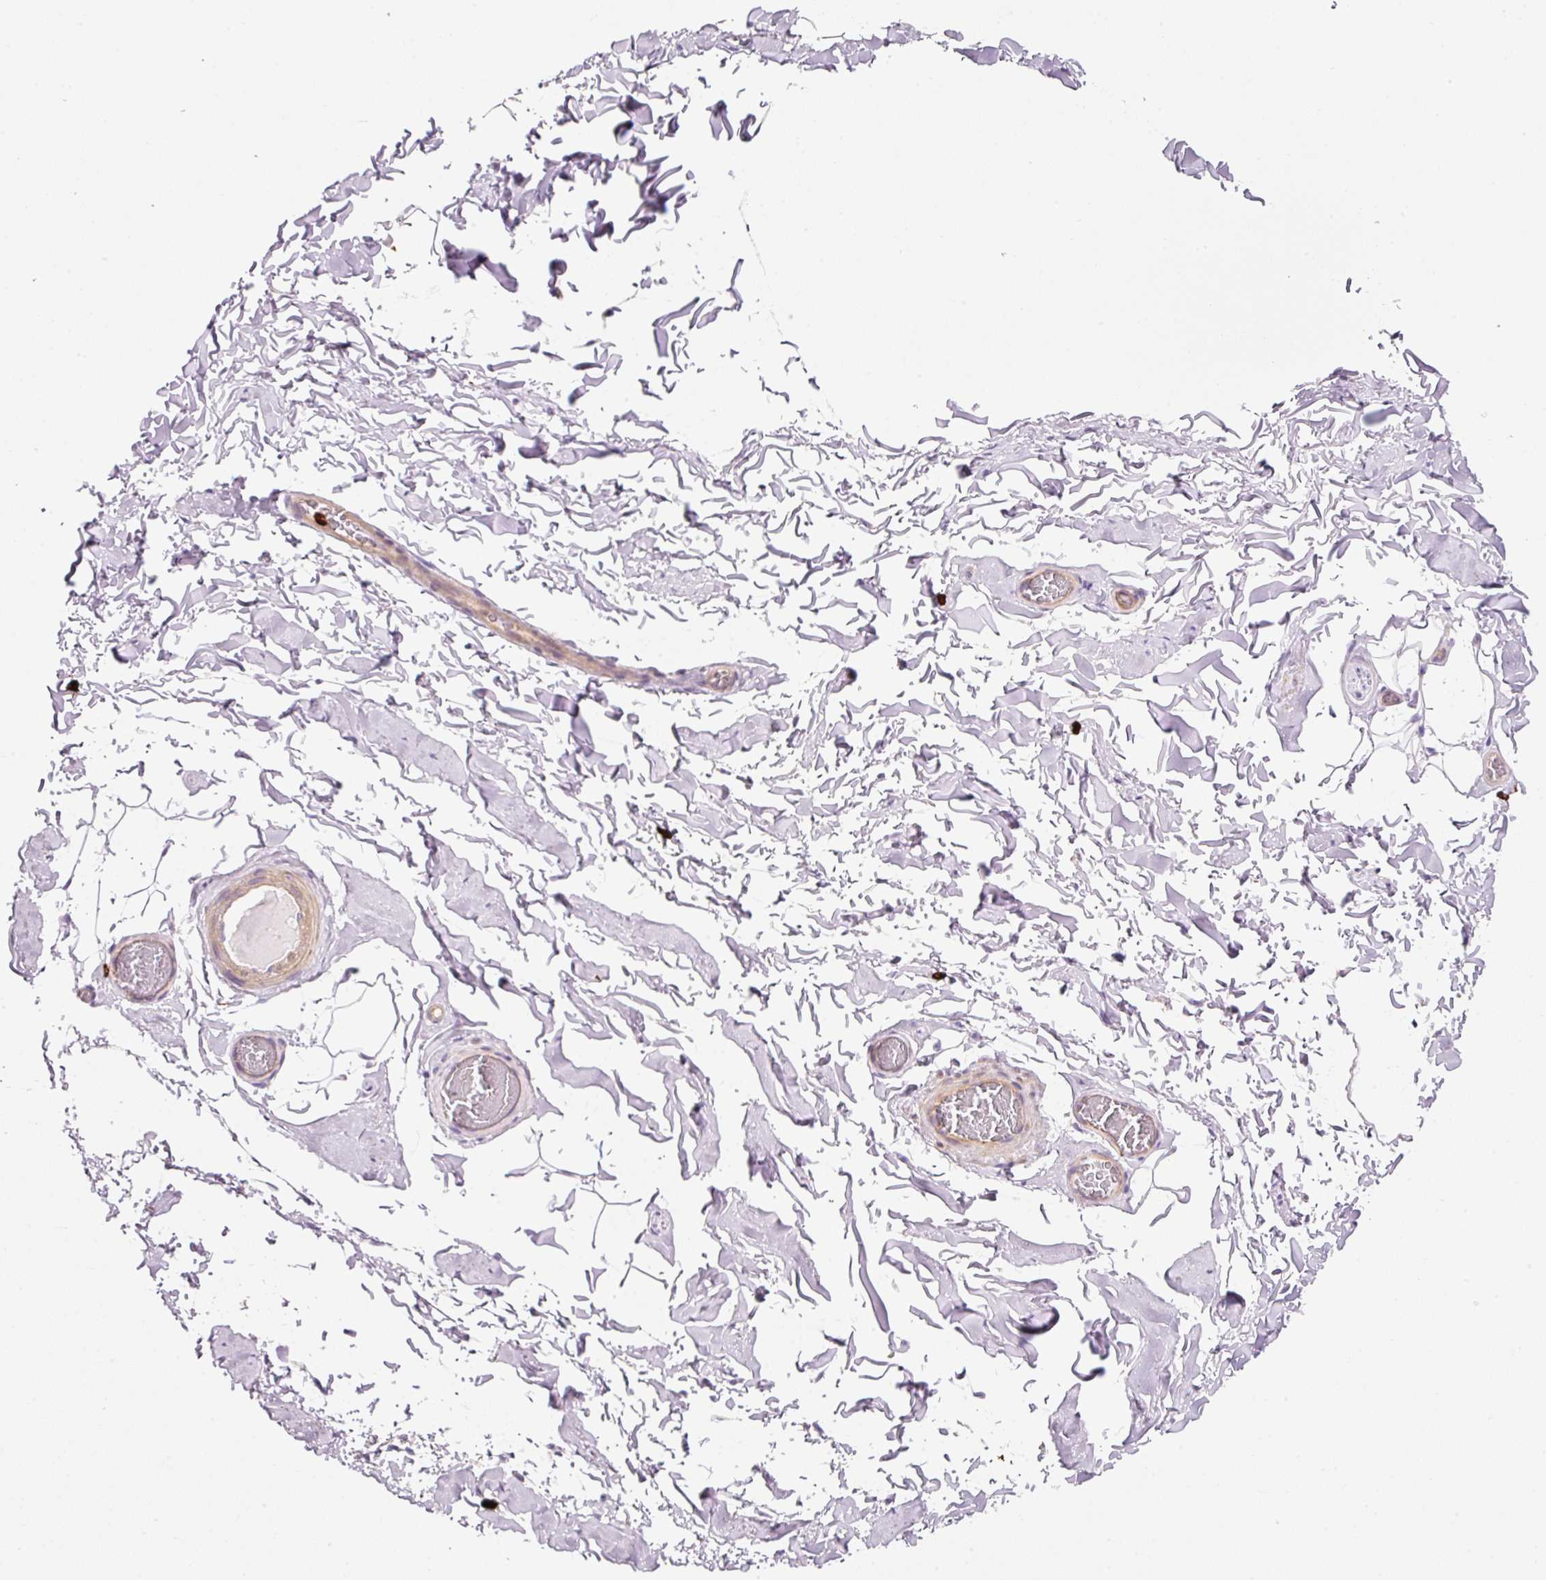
{"staining": {"intensity": "negative", "quantity": "none", "location": "none"}, "tissue": "adipose tissue", "cell_type": "Adipocytes", "image_type": "normal", "snomed": [{"axis": "morphology", "description": "Normal tissue, NOS"}, {"axis": "topography", "description": "Soft tissue"}, {"axis": "topography", "description": "Adipose tissue"}, {"axis": "topography", "description": "Vascular tissue"}, {"axis": "topography", "description": "Peripheral nerve tissue"}], "caption": "An immunohistochemistry (IHC) photomicrograph of normal adipose tissue is shown. There is no staining in adipocytes of adipose tissue.", "gene": "MAP3K3", "patient": {"sex": "male", "age": 46}}